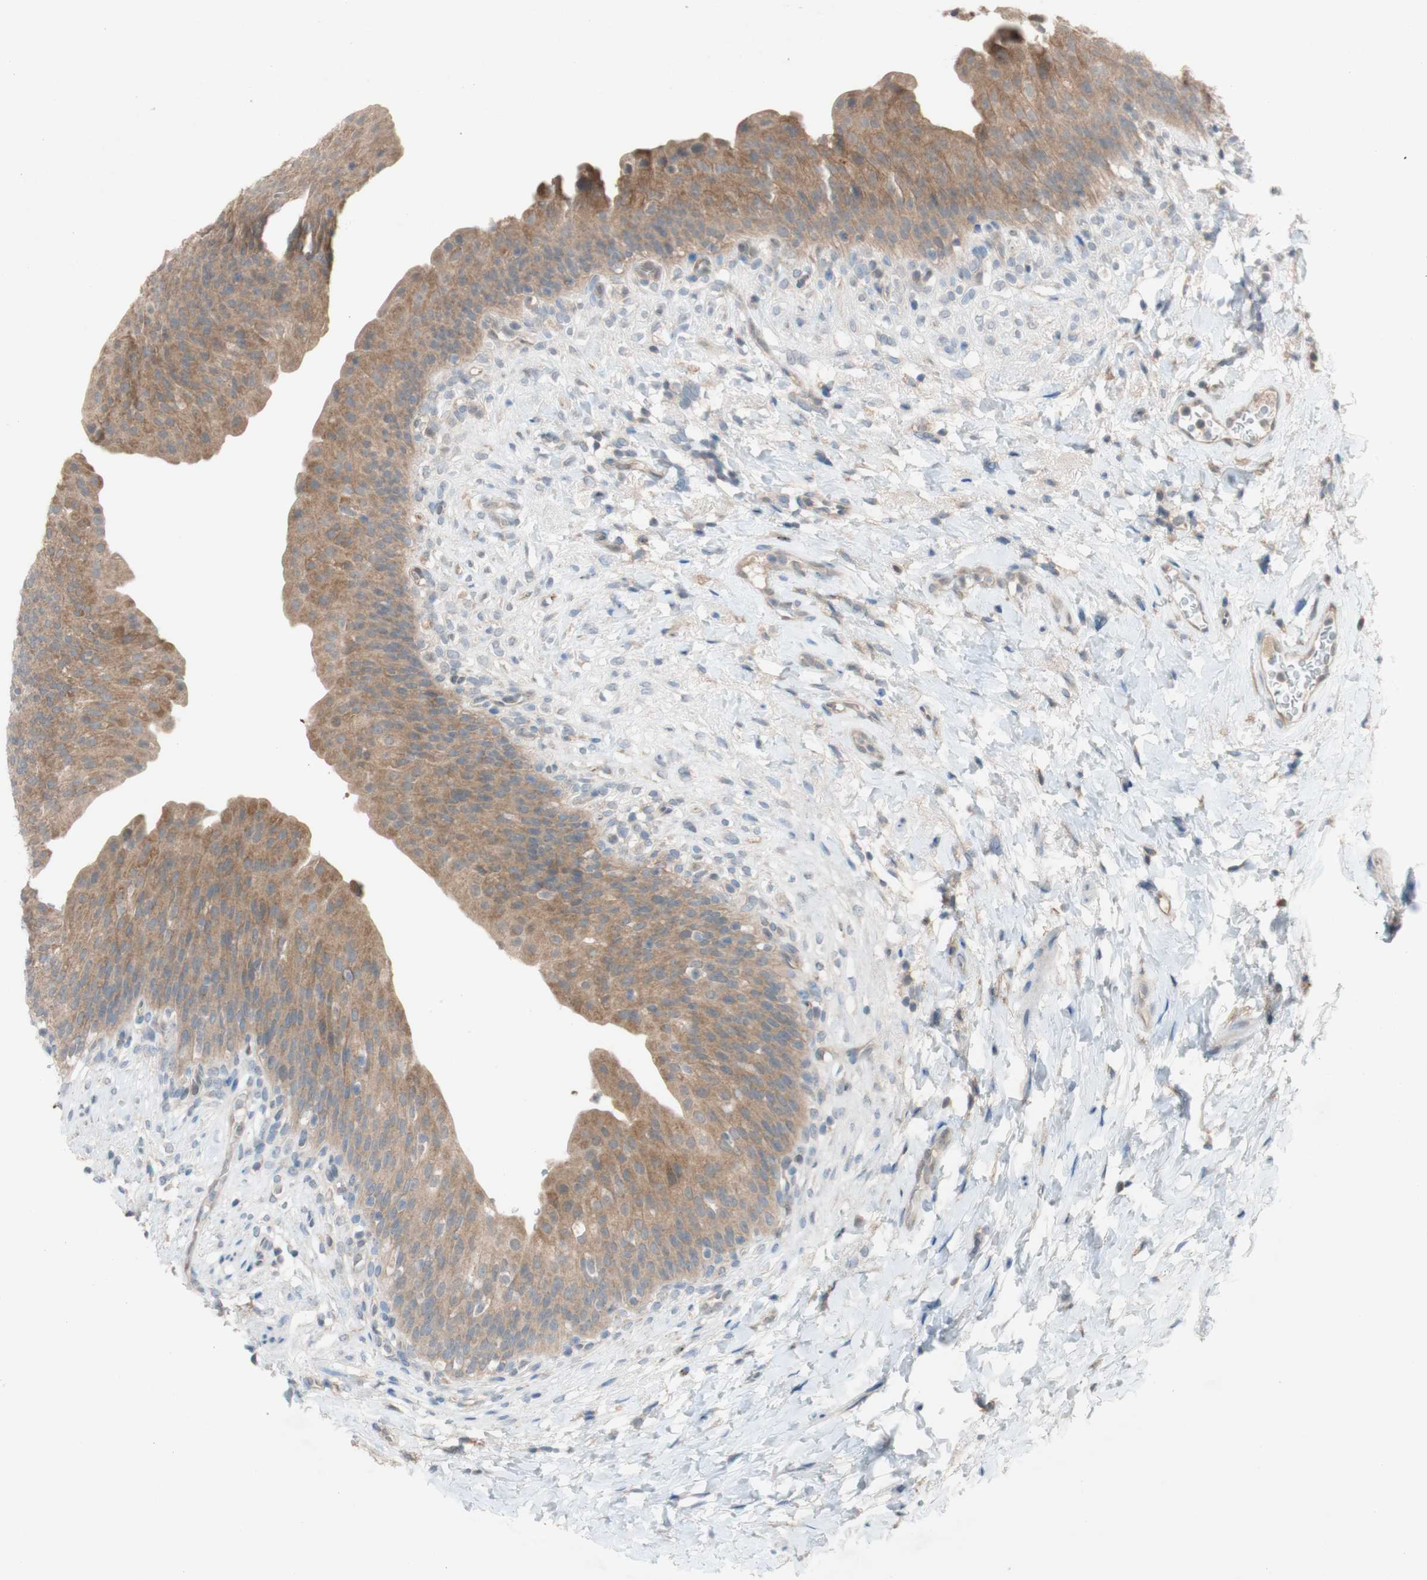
{"staining": {"intensity": "moderate", "quantity": ">75%", "location": "cytoplasmic/membranous"}, "tissue": "urinary bladder", "cell_type": "Urothelial cells", "image_type": "normal", "snomed": [{"axis": "morphology", "description": "Normal tissue, NOS"}, {"axis": "topography", "description": "Urinary bladder"}], "caption": "The photomicrograph exhibits immunohistochemical staining of normal urinary bladder. There is moderate cytoplasmic/membranous staining is appreciated in approximately >75% of urothelial cells. The protein of interest is shown in brown color, while the nuclei are stained blue.", "gene": "PEX2", "patient": {"sex": "female", "age": 79}}